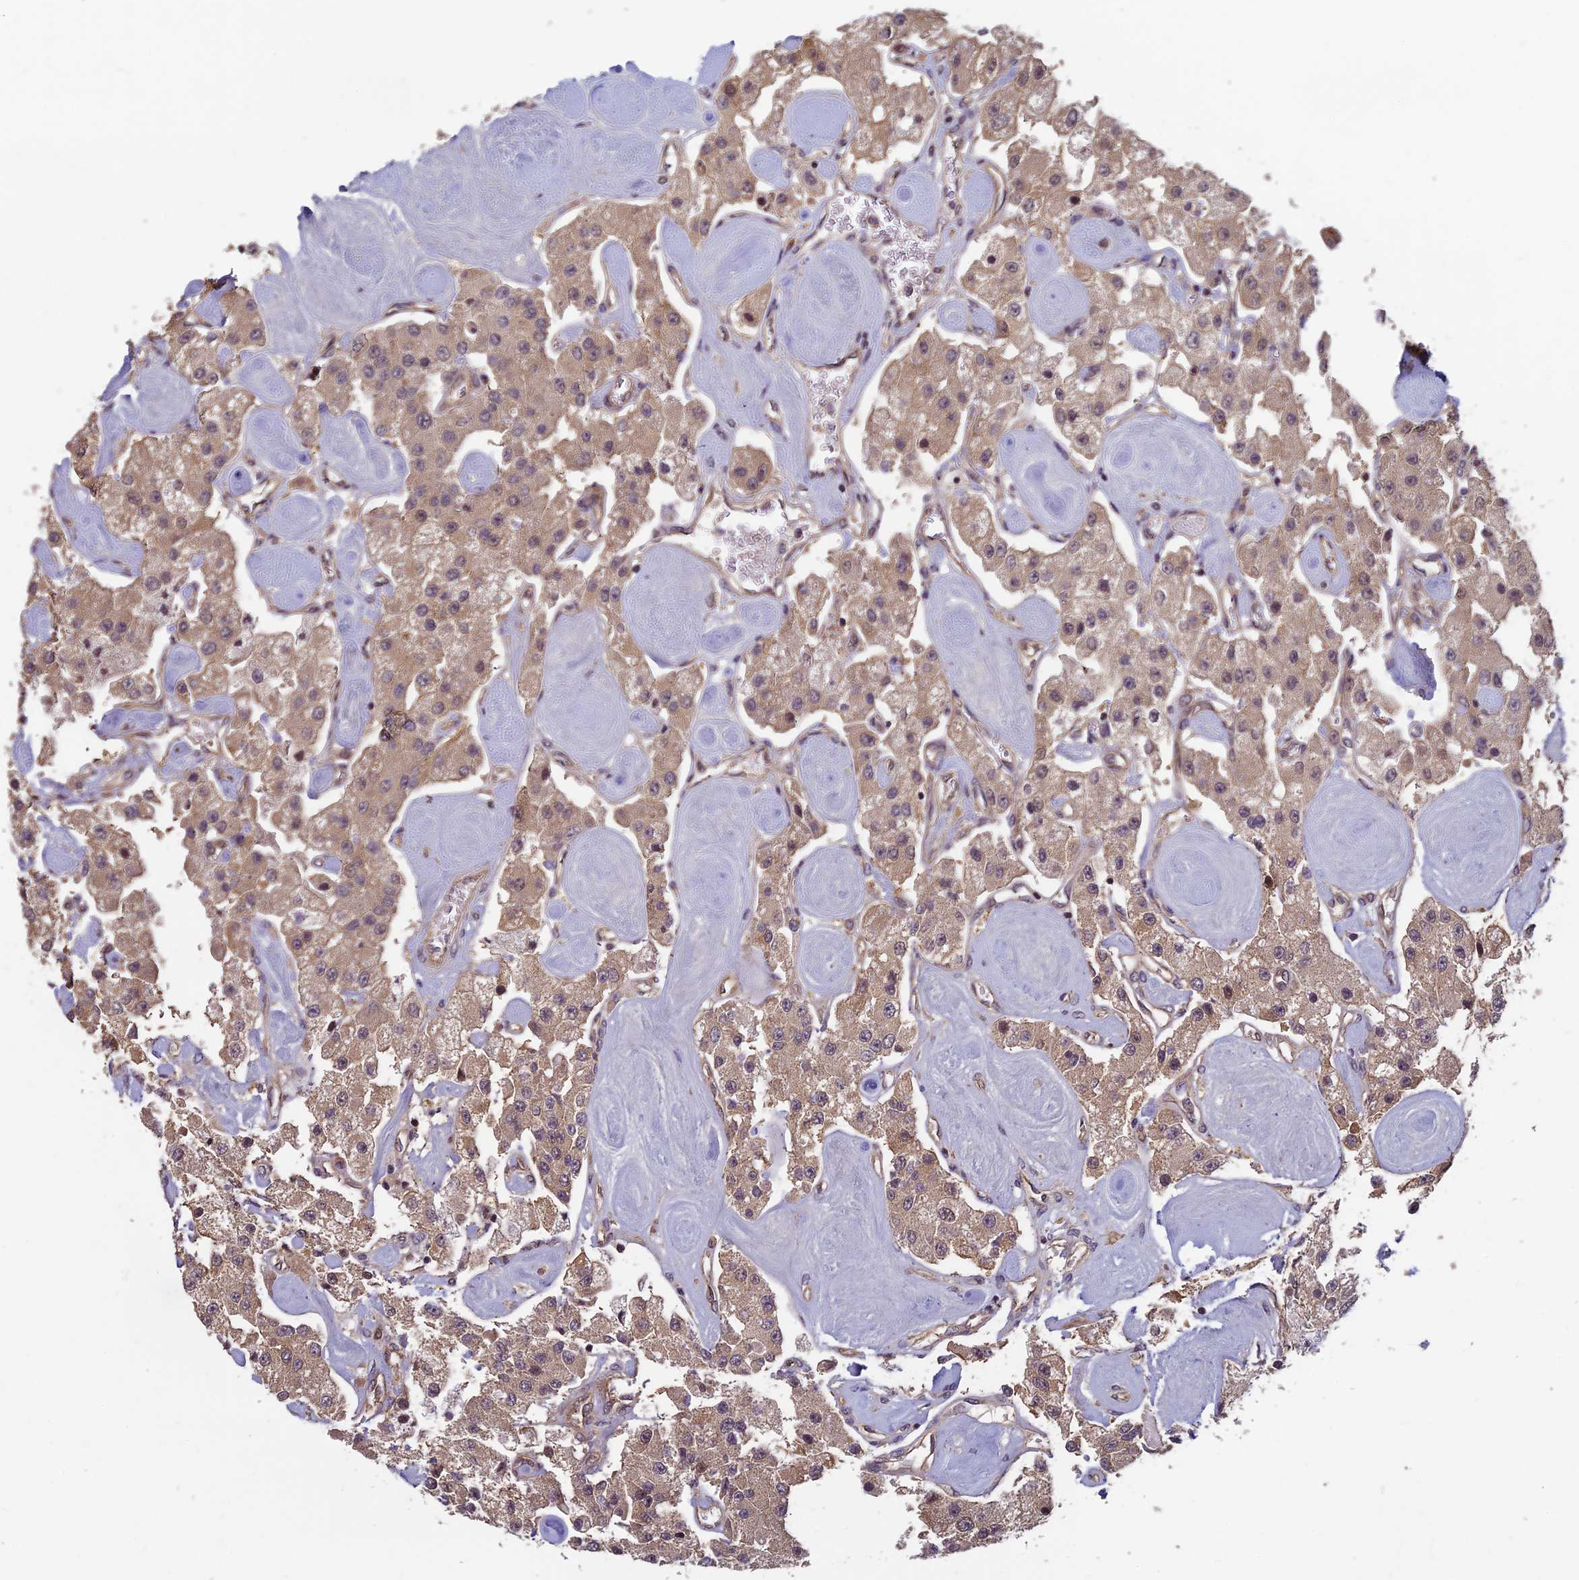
{"staining": {"intensity": "weak", "quantity": ">75%", "location": "cytoplasmic/membranous"}, "tissue": "carcinoid", "cell_type": "Tumor cells", "image_type": "cancer", "snomed": [{"axis": "morphology", "description": "Carcinoid, malignant, NOS"}, {"axis": "topography", "description": "Pancreas"}], "caption": "Immunohistochemistry (DAB (3,3'-diaminobenzidine)) staining of human carcinoid (malignant) demonstrates weak cytoplasmic/membranous protein expression in approximately >75% of tumor cells.", "gene": "PIKFYVE", "patient": {"sex": "male", "age": 41}}